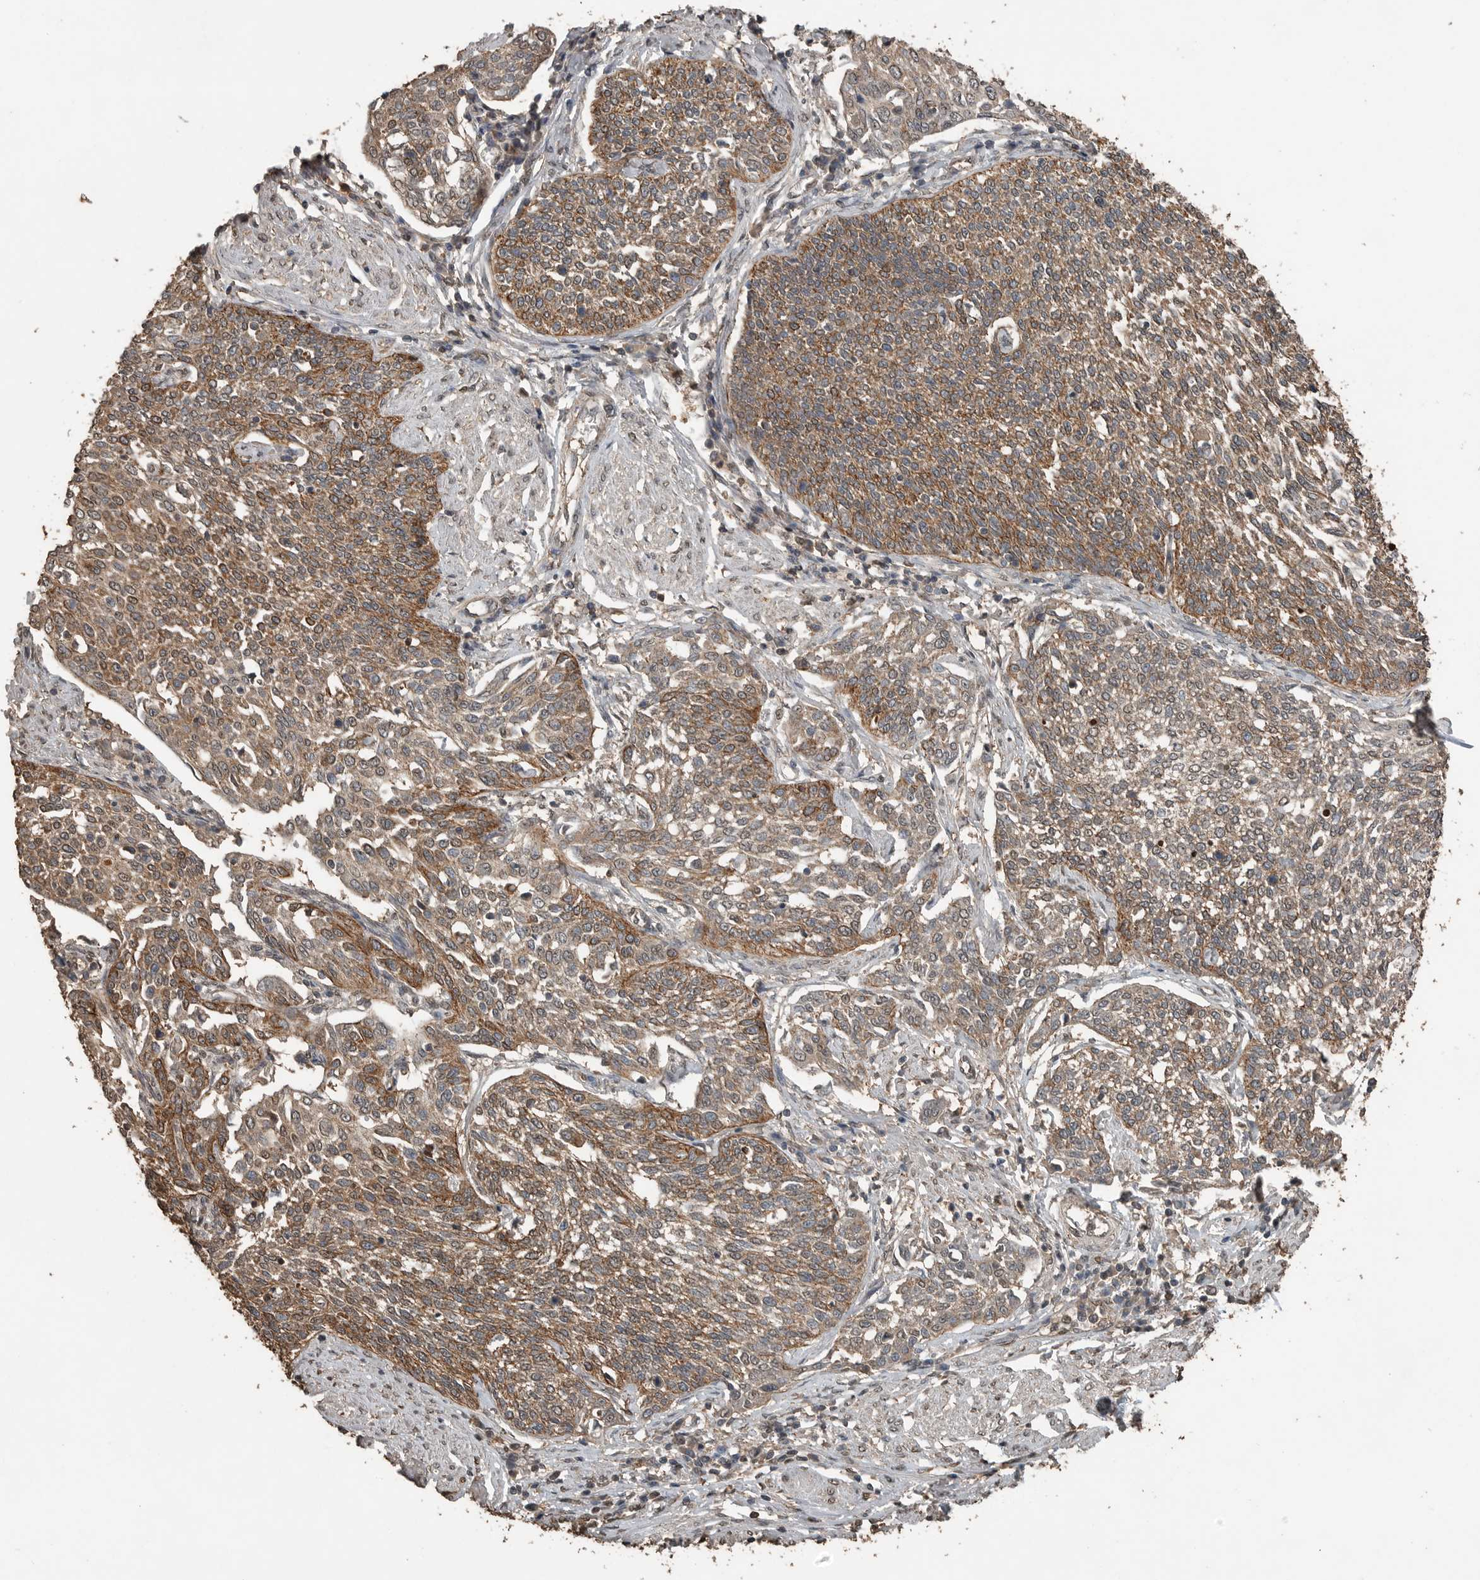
{"staining": {"intensity": "moderate", "quantity": ">75%", "location": "cytoplasmic/membranous"}, "tissue": "cervical cancer", "cell_type": "Tumor cells", "image_type": "cancer", "snomed": [{"axis": "morphology", "description": "Squamous cell carcinoma, NOS"}, {"axis": "topography", "description": "Cervix"}], "caption": "Cervical squamous cell carcinoma stained with a protein marker displays moderate staining in tumor cells.", "gene": "BLZF1", "patient": {"sex": "female", "age": 34}}